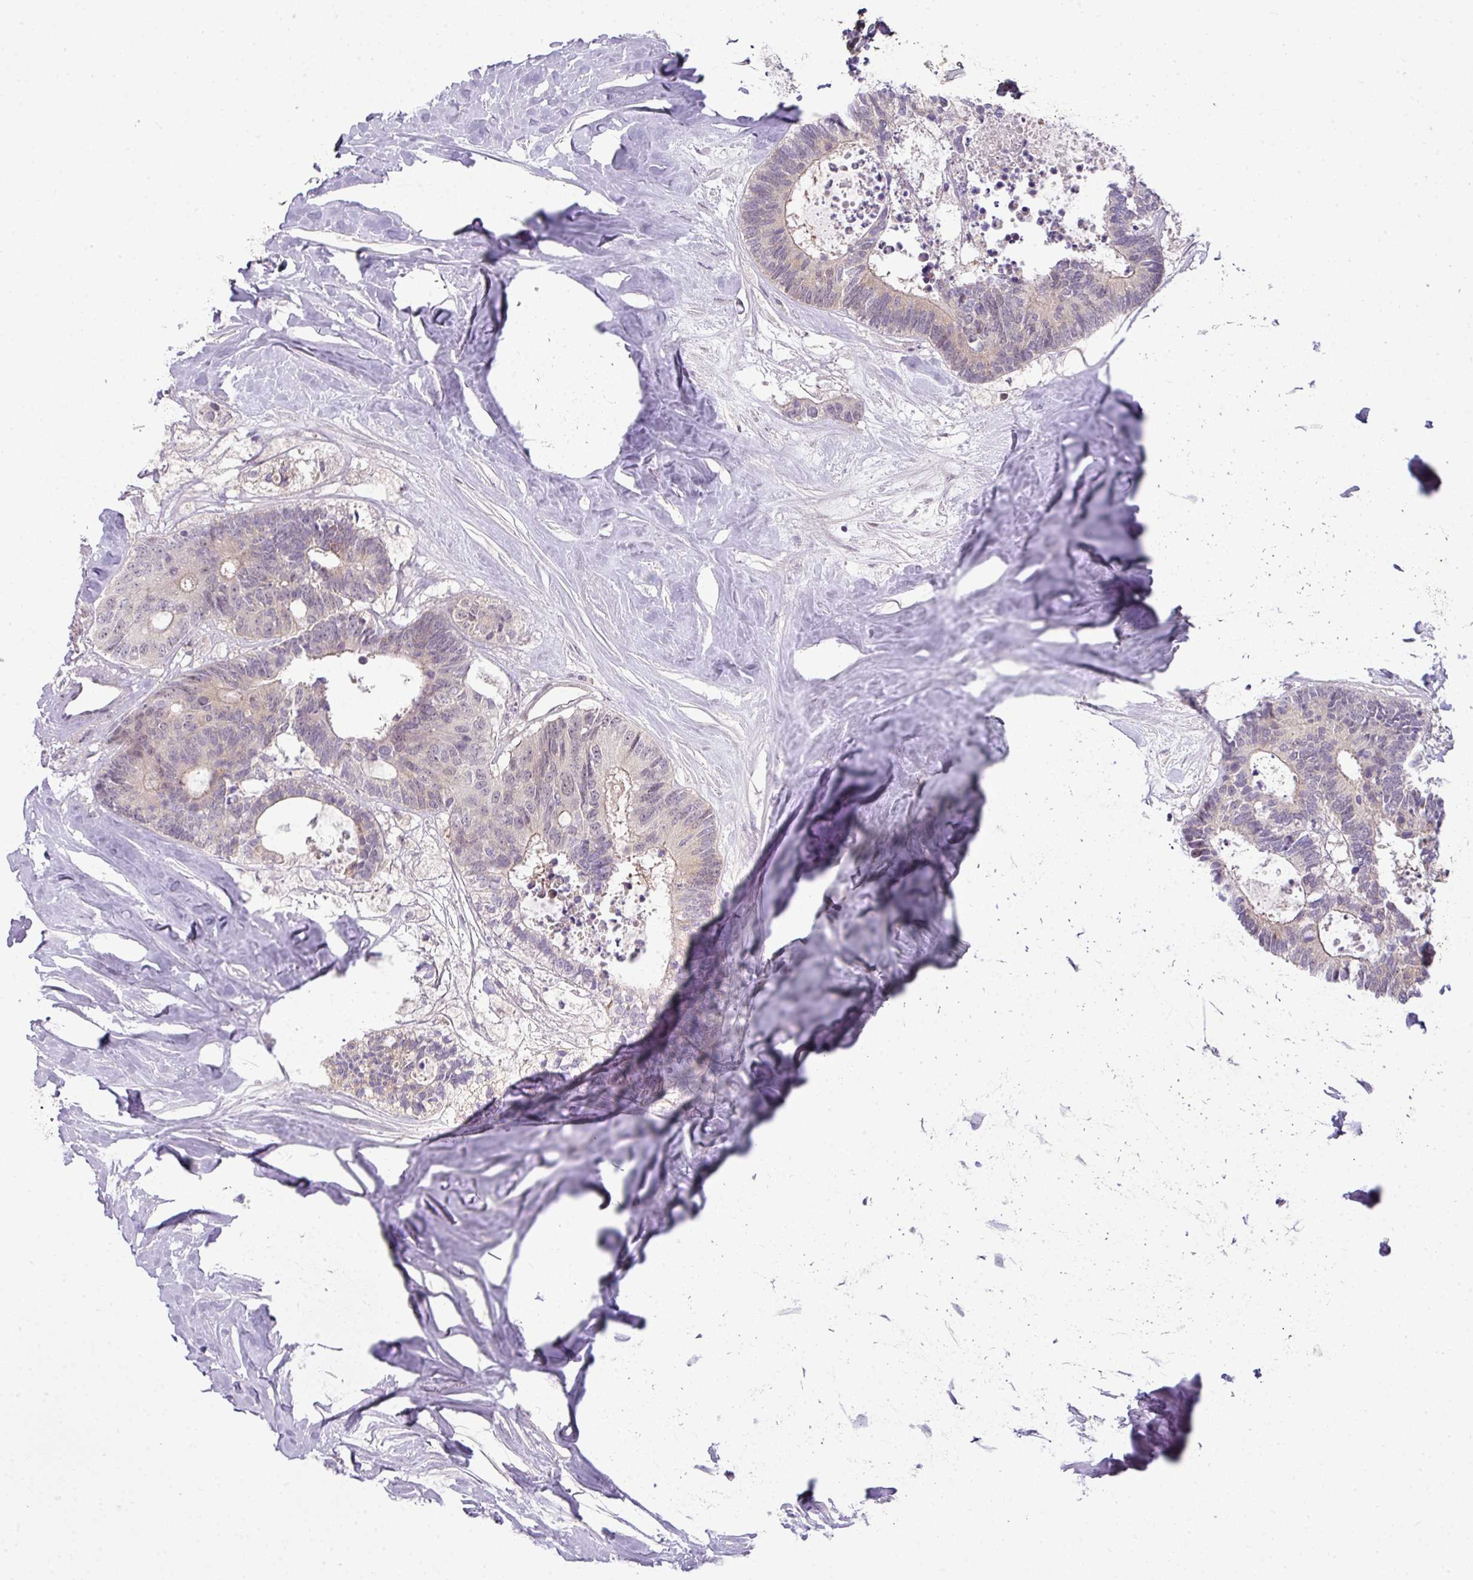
{"staining": {"intensity": "negative", "quantity": "none", "location": "none"}, "tissue": "colorectal cancer", "cell_type": "Tumor cells", "image_type": "cancer", "snomed": [{"axis": "morphology", "description": "Adenocarcinoma, NOS"}, {"axis": "topography", "description": "Colon"}, {"axis": "topography", "description": "Rectum"}], "caption": "The image exhibits no staining of tumor cells in colorectal cancer.", "gene": "STAT5A", "patient": {"sex": "male", "age": 57}}